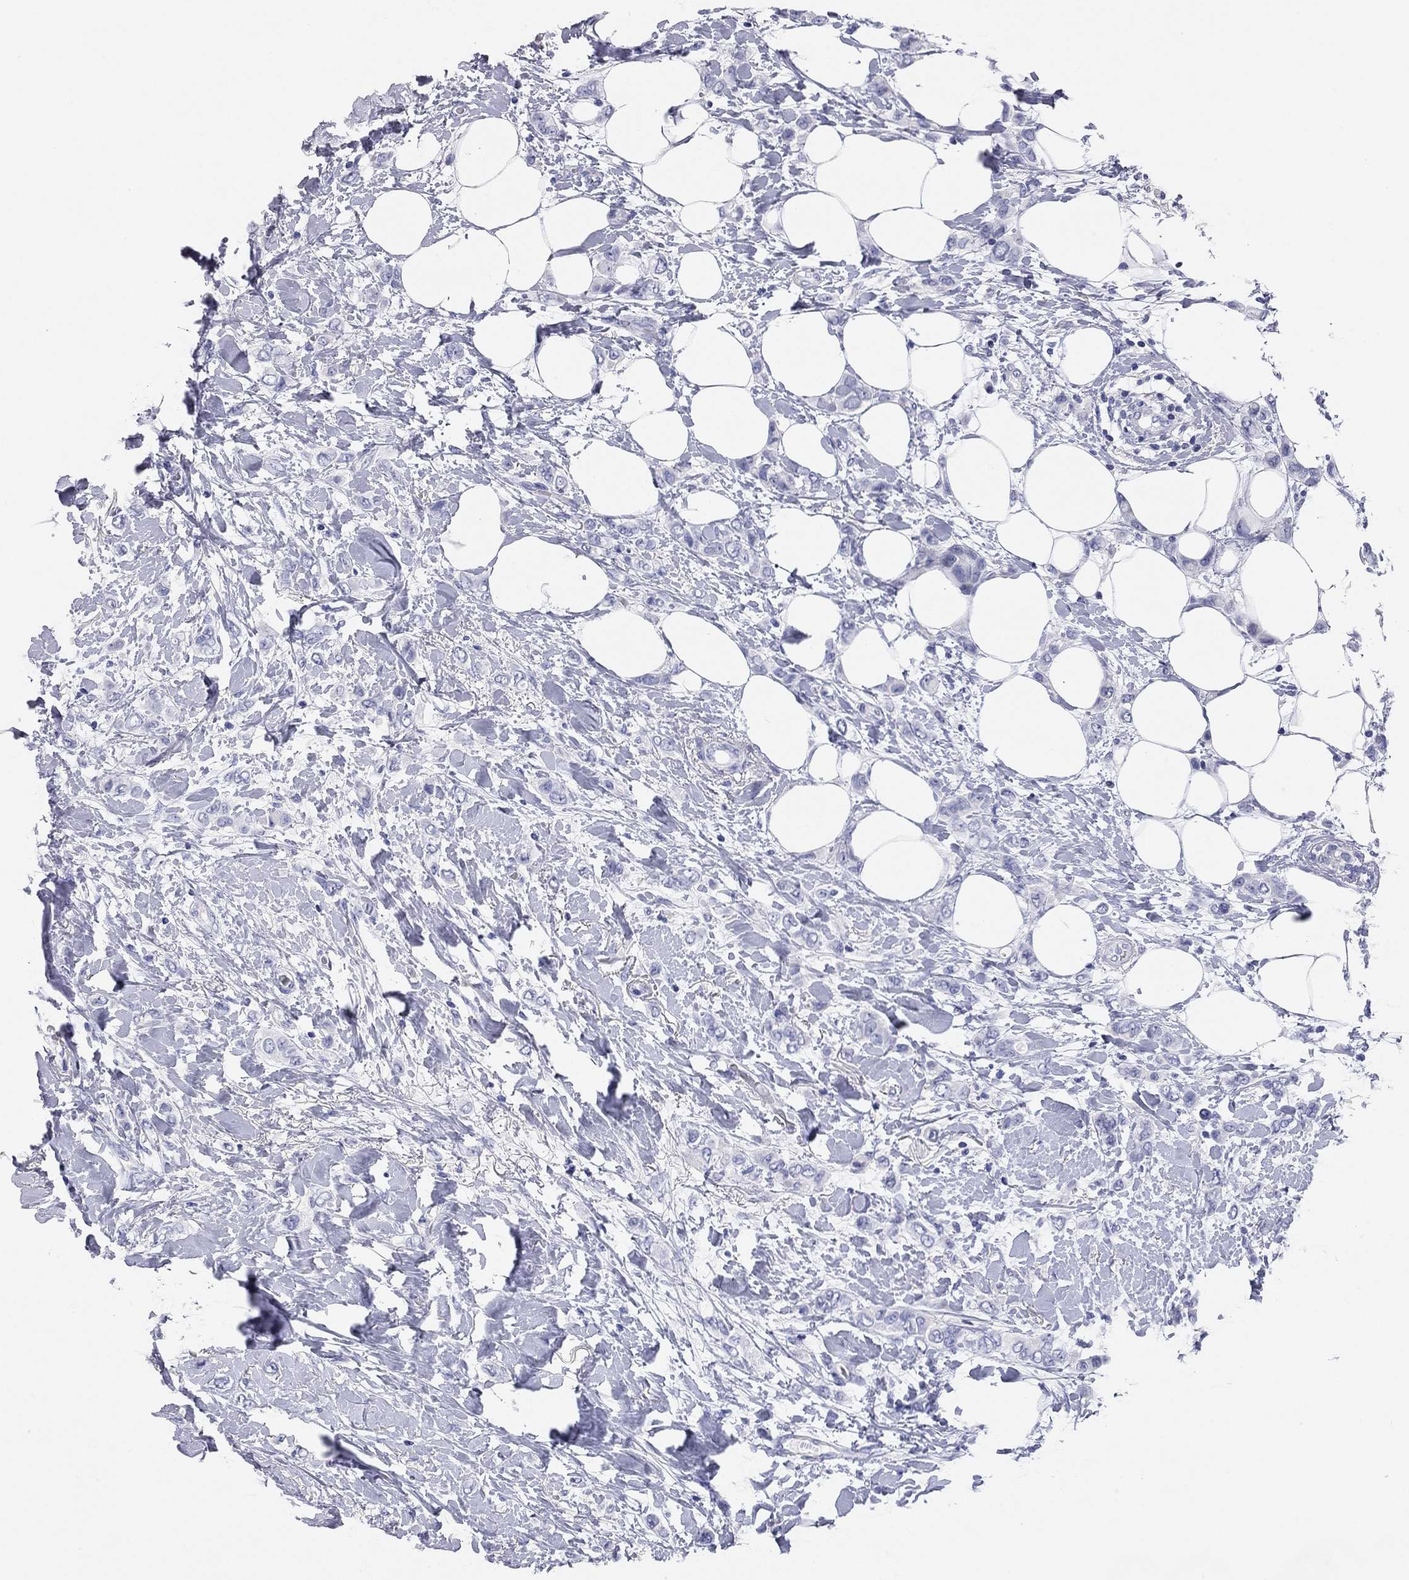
{"staining": {"intensity": "negative", "quantity": "none", "location": "none"}, "tissue": "breast cancer", "cell_type": "Tumor cells", "image_type": "cancer", "snomed": [{"axis": "morphology", "description": "Lobular carcinoma"}, {"axis": "topography", "description": "Breast"}], "caption": "A high-resolution micrograph shows IHC staining of breast lobular carcinoma, which reveals no significant expression in tumor cells. (DAB IHC with hematoxylin counter stain).", "gene": "TMEM221", "patient": {"sex": "female", "age": 66}}